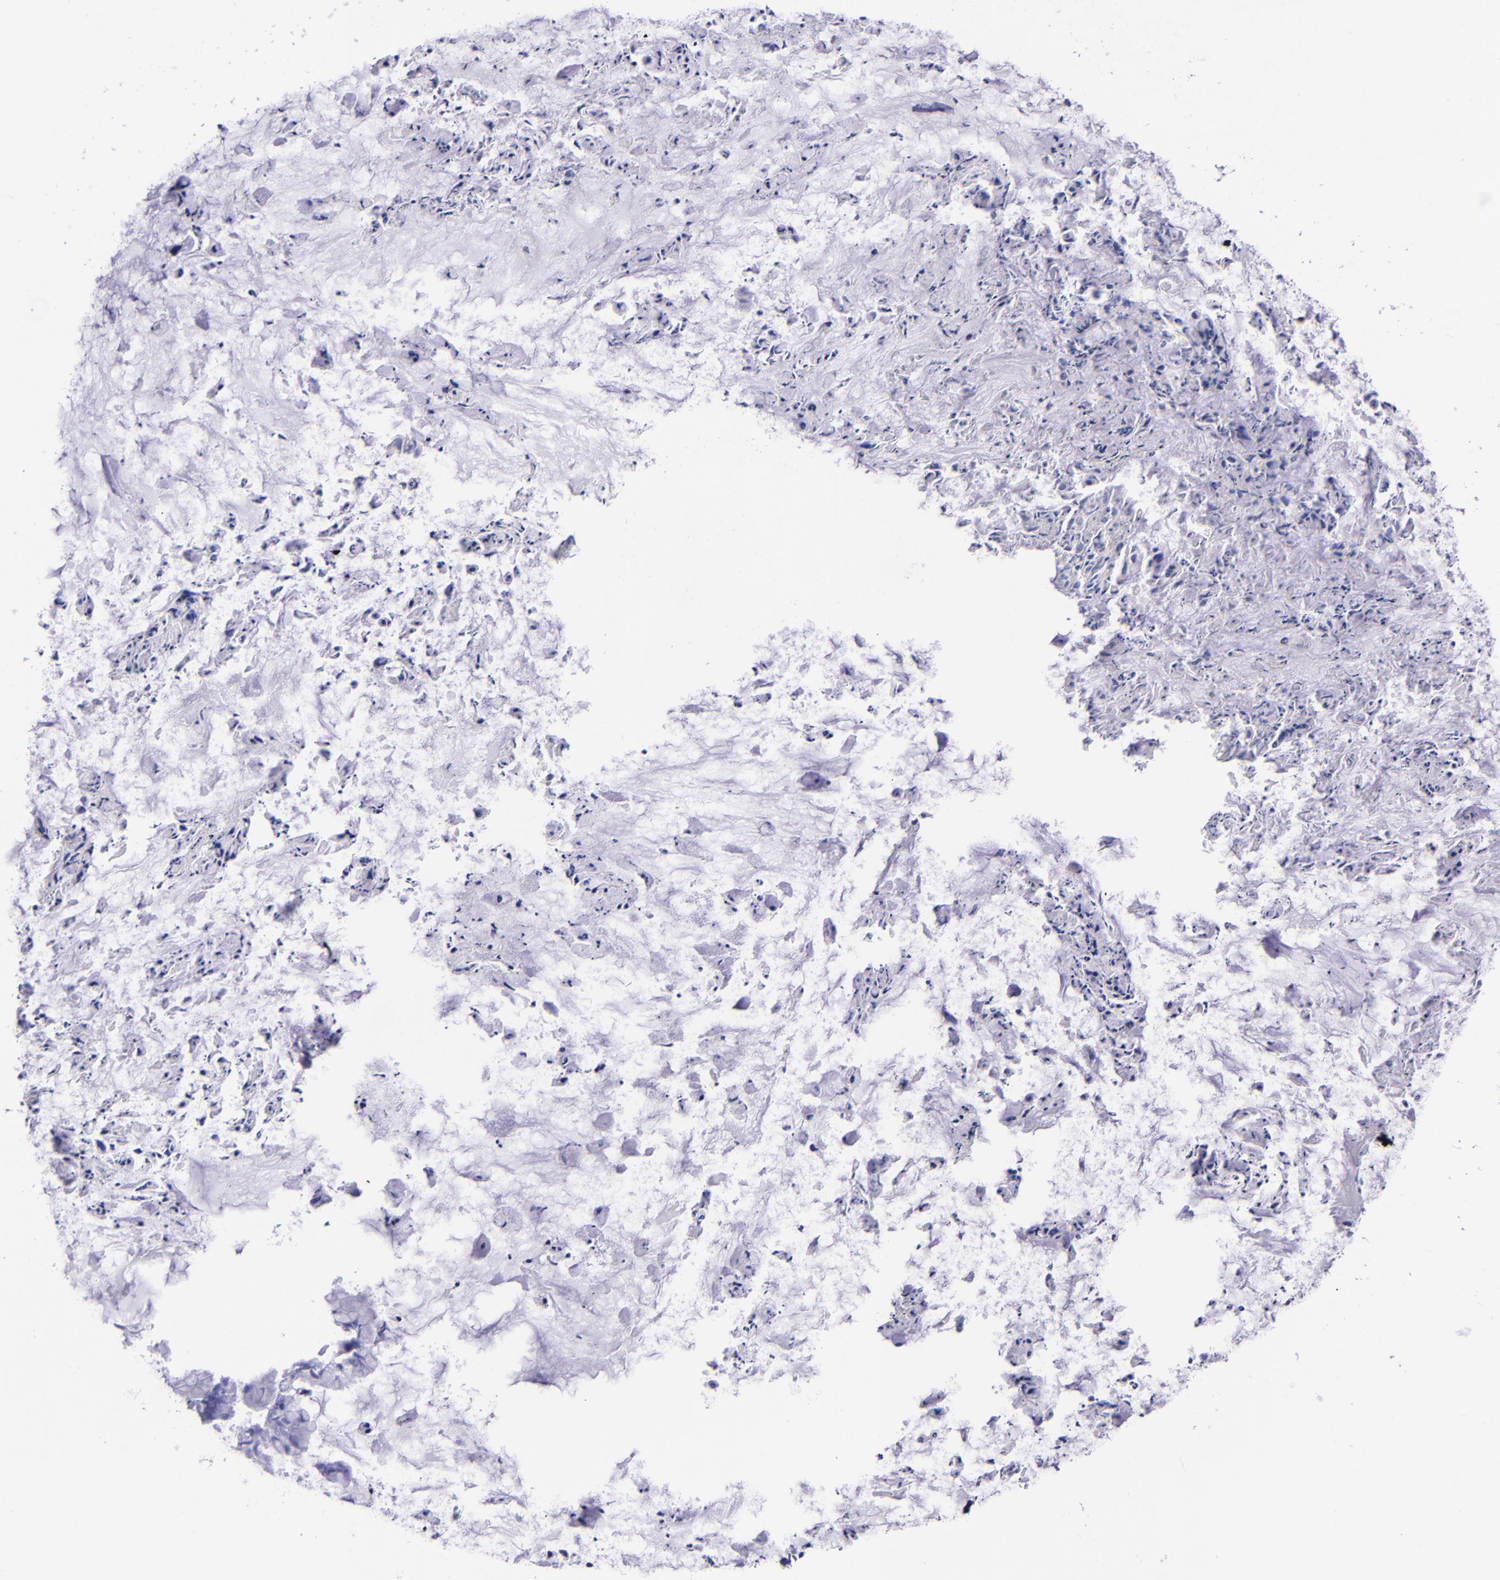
{"staining": {"intensity": "negative", "quantity": "none", "location": "none"}, "tissue": "ovarian cancer", "cell_type": "Tumor cells", "image_type": "cancer", "snomed": [{"axis": "morphology", "description": "Cystadenocarcinoma, mucinous, NOS"}, {"axis": "topography", "description": "Ovary"}], "caption": "High magnification brightfield microscopy of ovarian mucinous cystadenocarcinoma stained with DAB (3,3'-diaminobenzidine) (brown) and counterstained with hematoxylin (blue): tumor cells show no significant expression.", "gene": "MBP", "patient": {"sex": "female", "age": 36}}